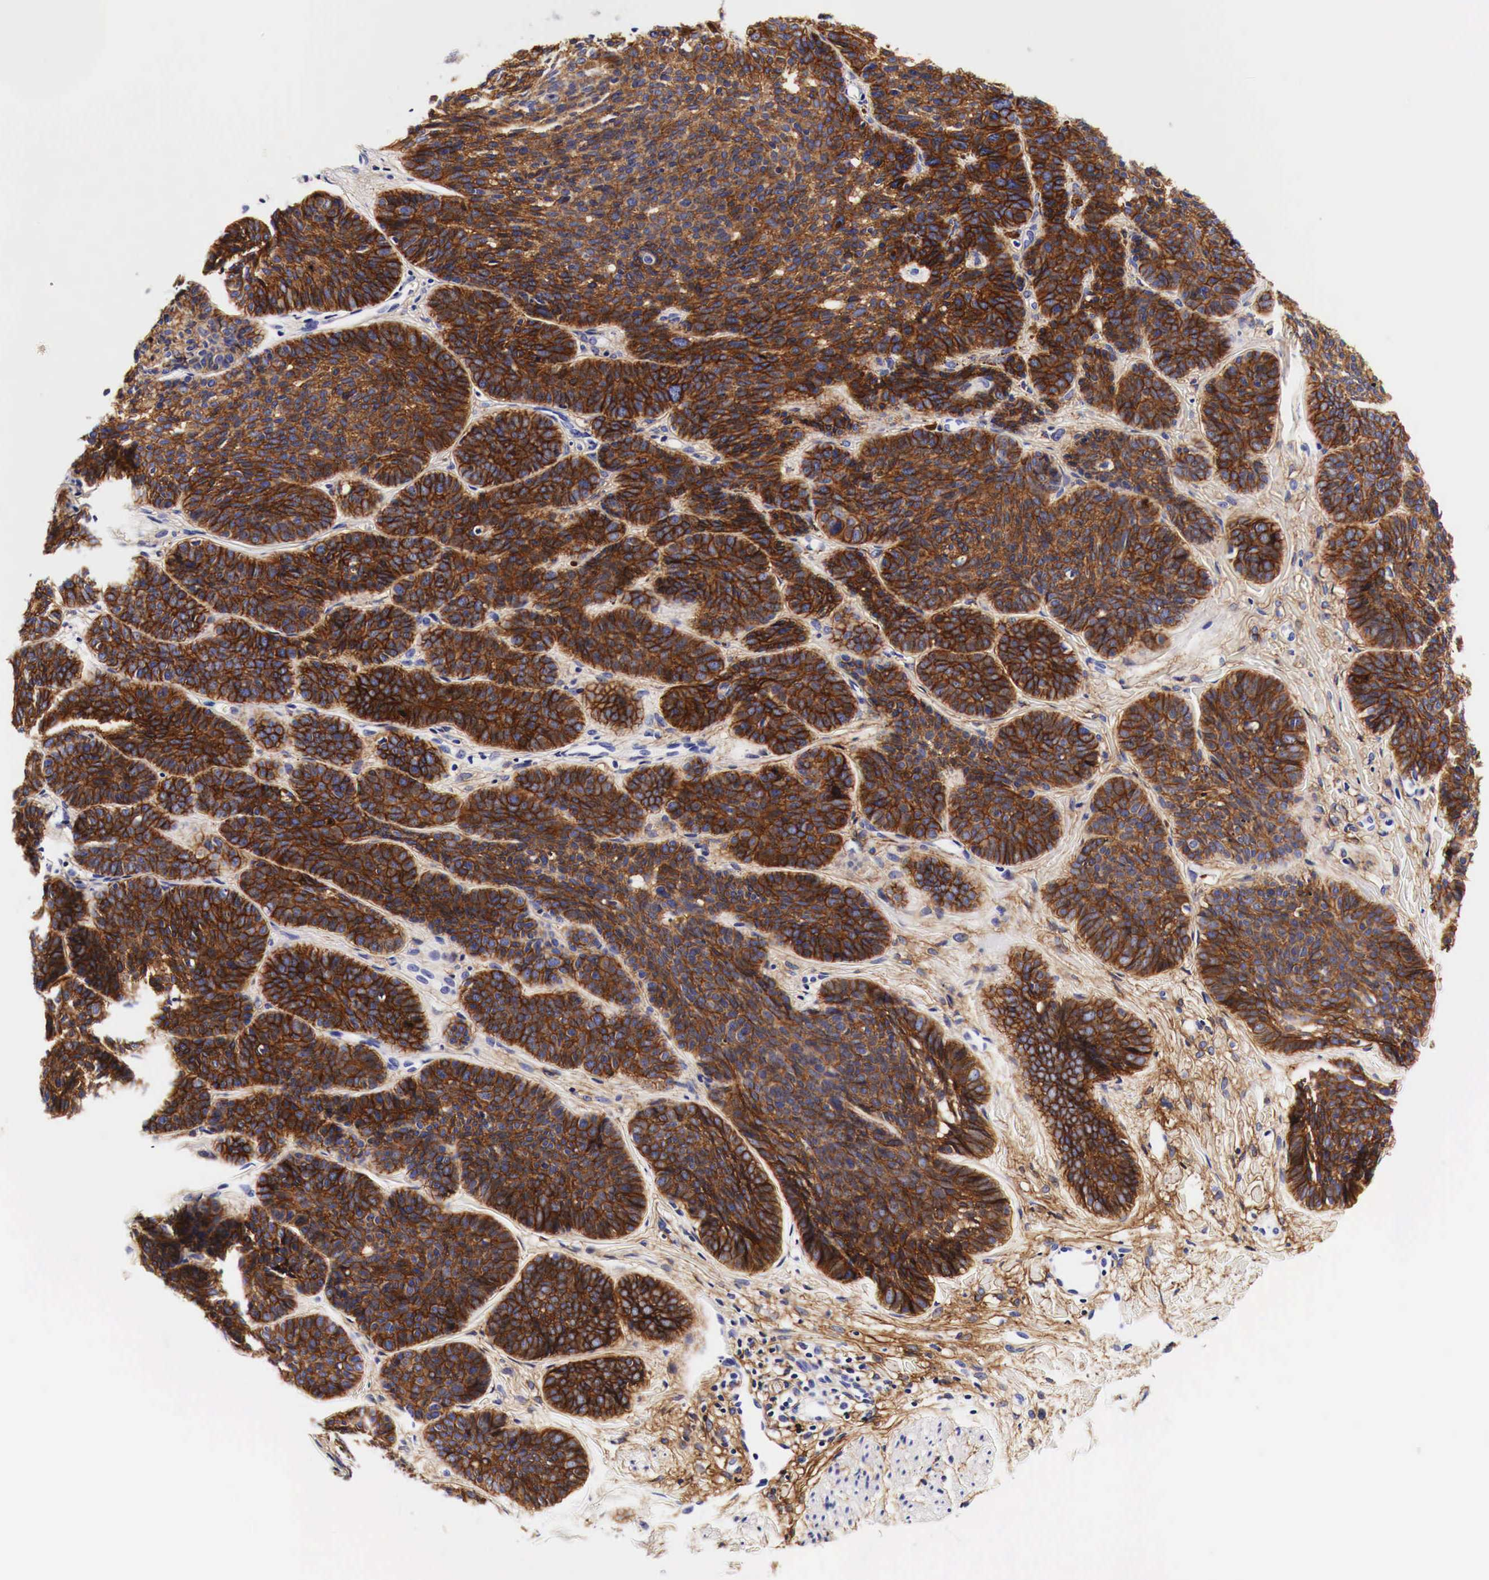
{"staining": {"intensity": "moderate", "quantity": ">75%", "location": "cytoplasmic/membranous"}, "tissue": "skin cancer", "cell_type": "Tumor cells", "image_type": "cancer", "snomed": [{"axis": "morphology", "description": "Basal cell carcinoma"}, {"axis": "topography", "description": "Skin"}], "caption": "Moderate cytoplasmic/membranous expression for a protein is identified in about >75% of tumor cells of skin cancer using IHC.", "gene": "EGFR", "patient": {"sex": "female", "age": 62}}